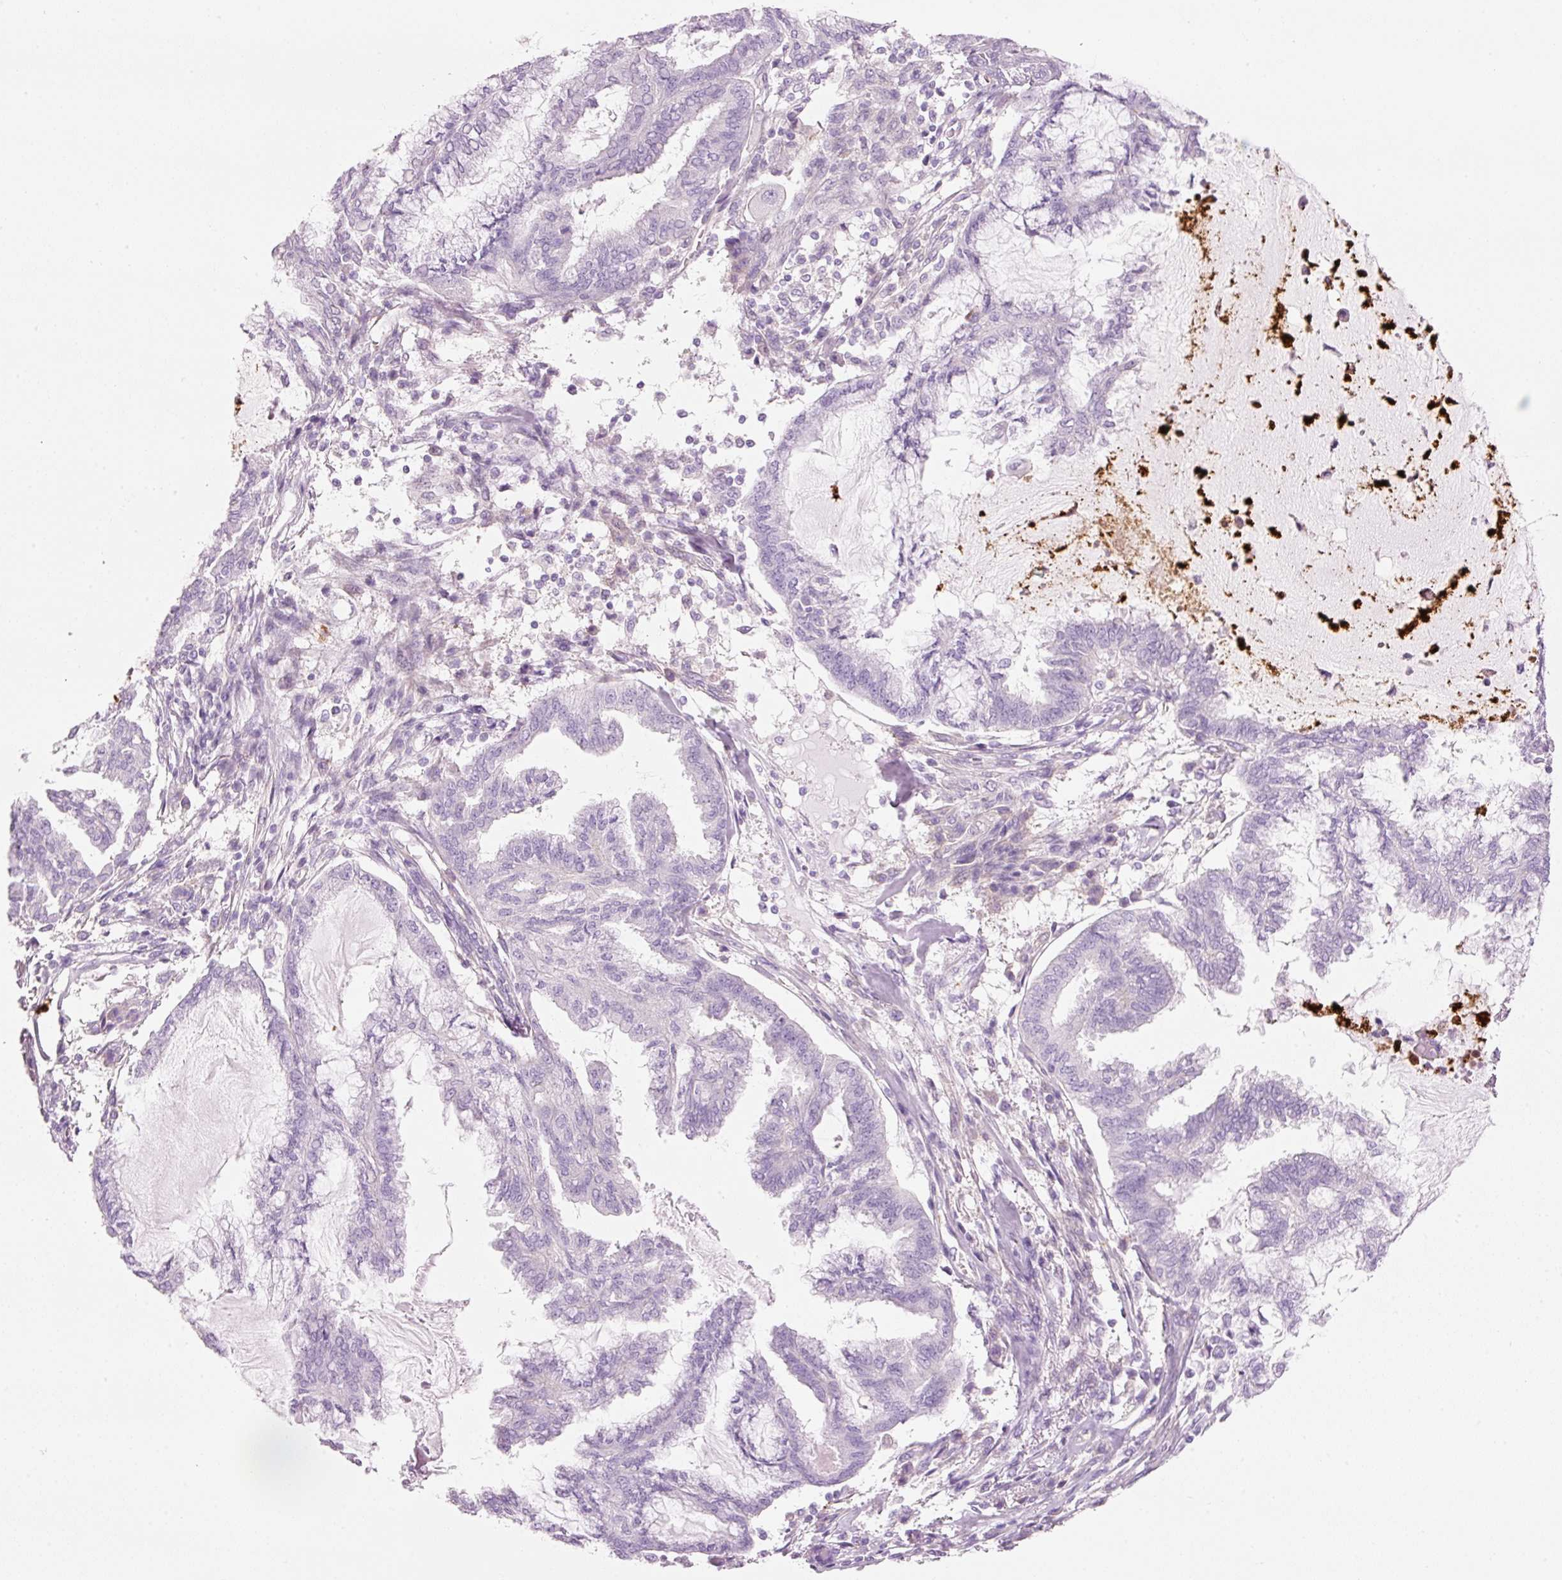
{"staining": {"intensity": "negative", "quantity": "none", "location": "none"}, "tissue": "endometrial cancer", "cell_type": "Tumor cells", "image_type": "cancer", "snomed": [{"axis": "morphology", "description": "Adenocarcinoma, NOS"}, {"axis": "topography", "description": "Endometrium"}], "caption": "A high-resolution image shows immunohistochemistry staining of endometrial cancer, which shows no significant expression in tumor cells.", "gene": "MAP3K3", "patient": {"sex": "female", "age": 86}}